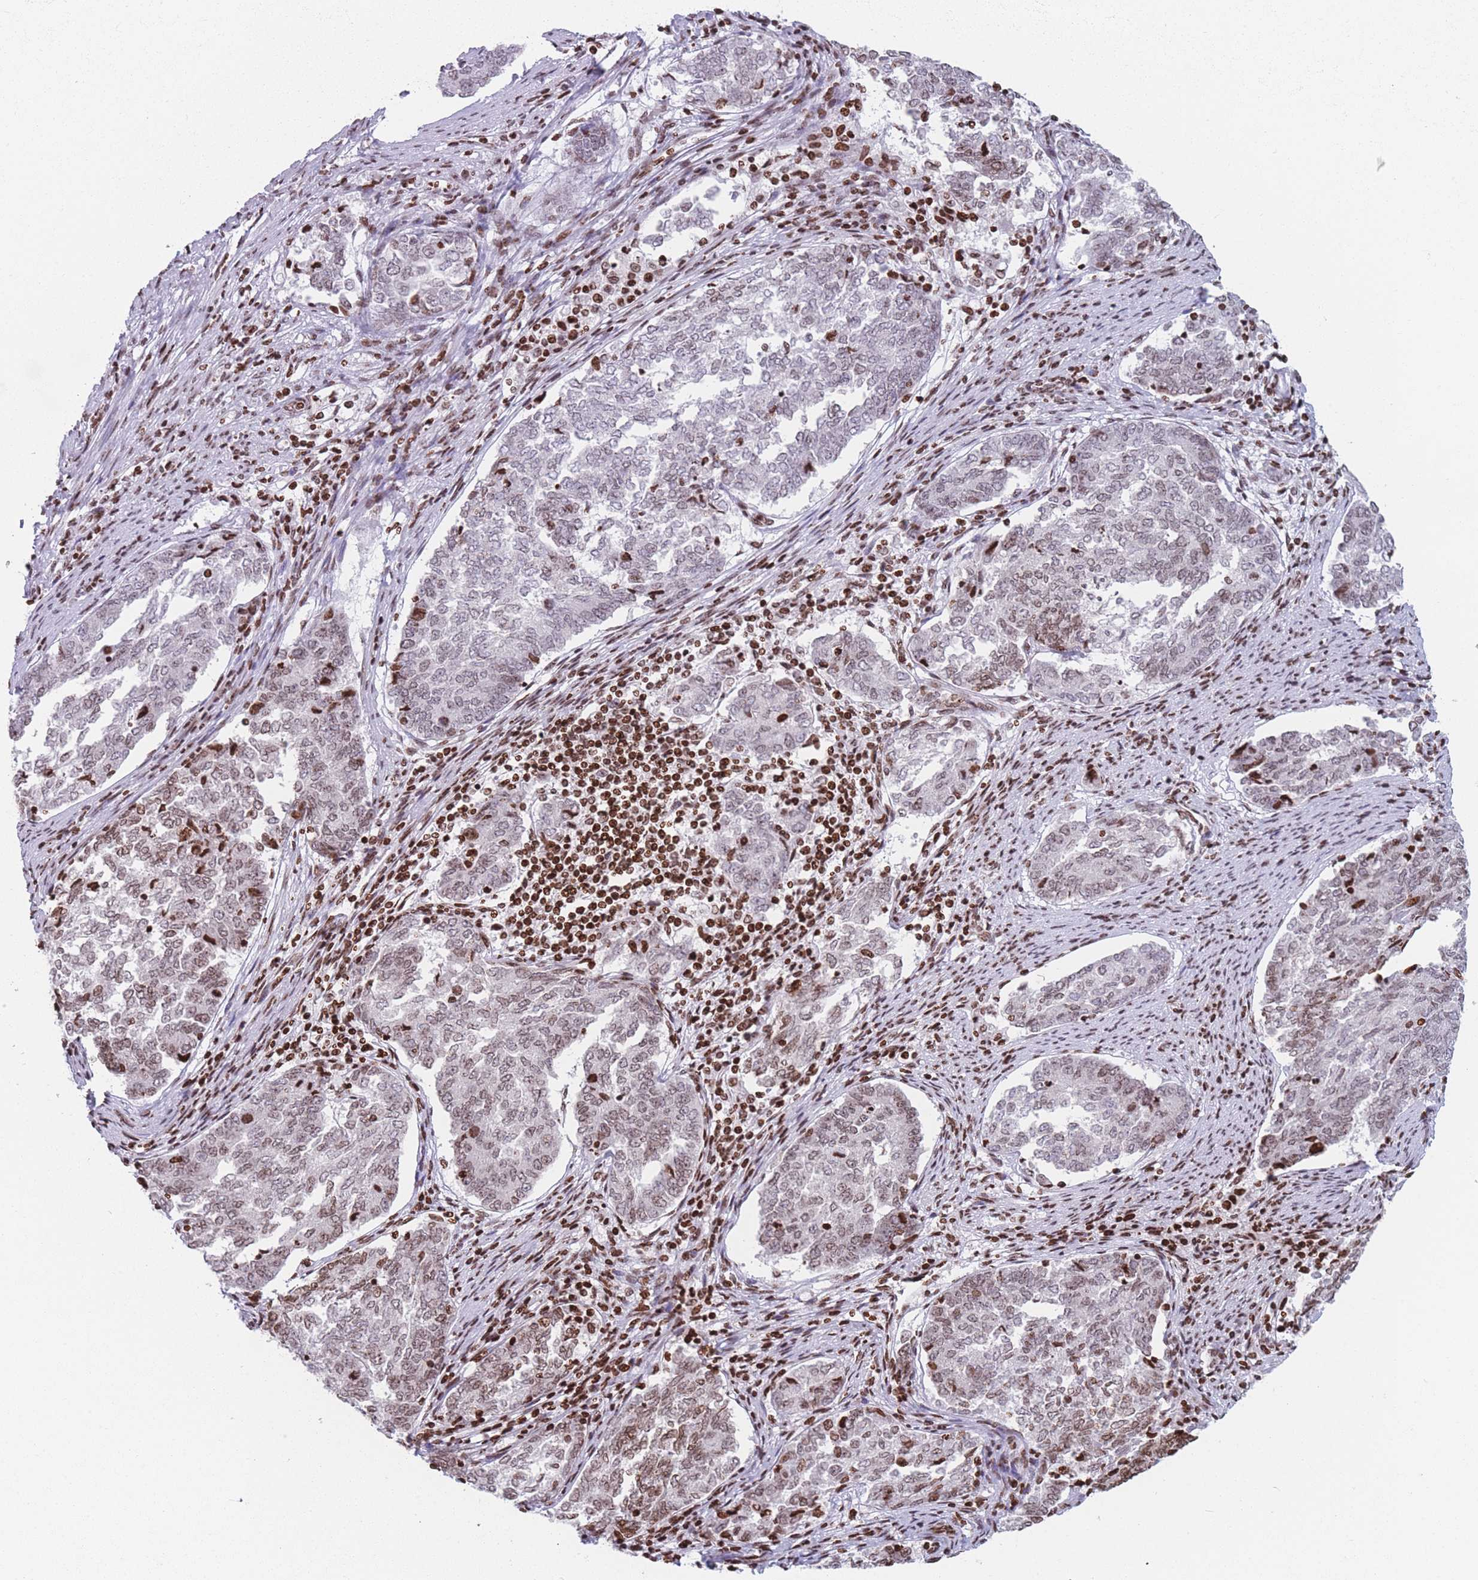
{"staining": {"intensity": "moderate", "quantity": ">75%", "location": "nuclear"}, "tissue": "endometrial cancer", "cell_type": "Tumor cells", "image_type": "cancer", "snomed": [{"axis": "morphology", "description": "Adenocarcinoma, NOS"}, {"axis": "topography", "description": "Endometrium"}], "caption": "Adenocarcinoma (endometrial) stained with DAB immunohistochemistry (IHC) shows medium levels of moderate nuclear positivity in approximately >75% of tumor cells. (IHC, brightfield microscopy, high magnification).", "gene": "AK9", "patient": {"sex": "female", "age": 80}}